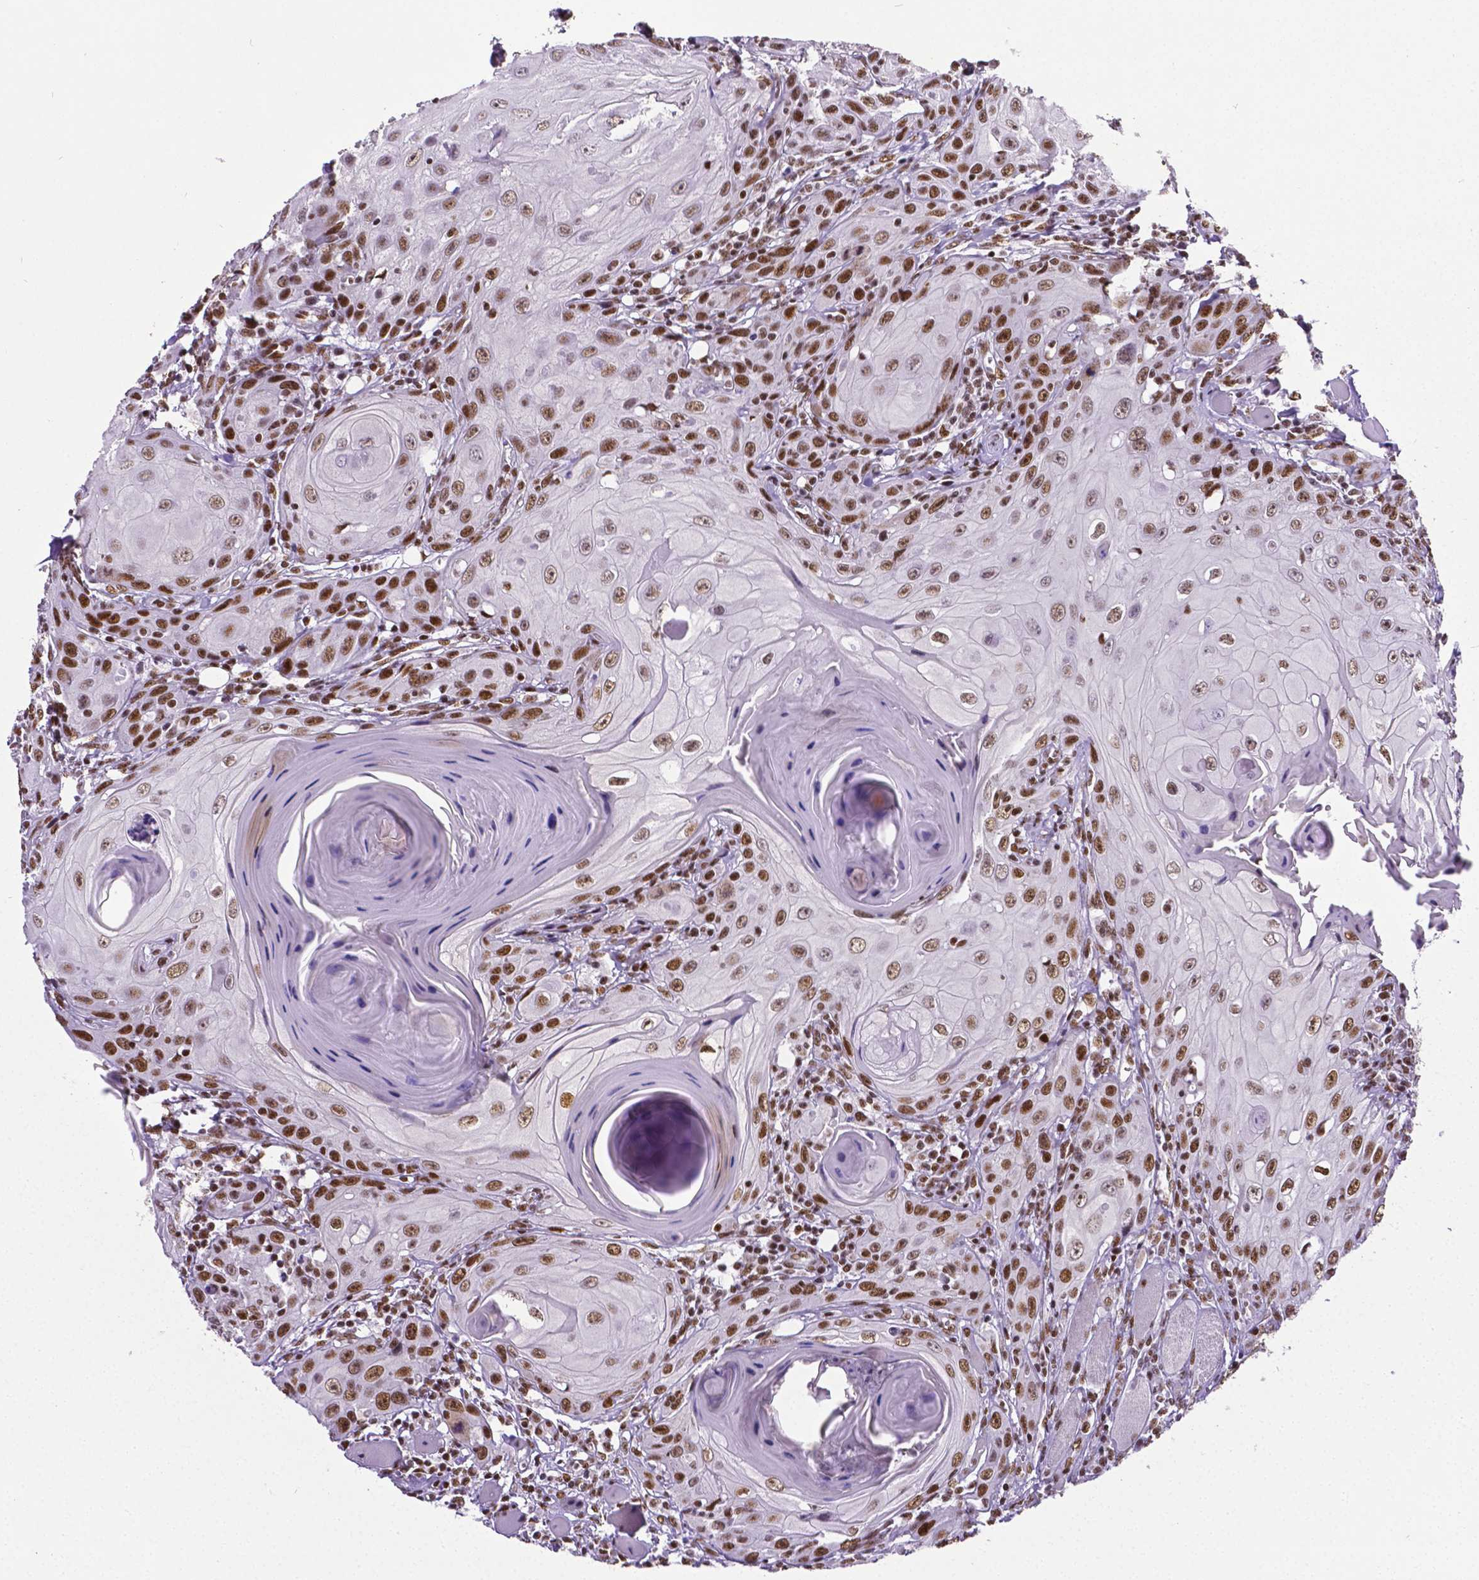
{"staining": {"intensity": "moderate", "quantity": ">75%", "location": "nuclear"}, "tissue": "head and neck cancer", "cell_type": "Tumor cells", "image_type": "cancer", "snomed": [{"axis": "morphology", "description": "Squamous cell carcinoma, NOS"}, {"axis": "topography", "description": "Head-Neck"}], "caption": "Immunohistochemical staining of human head and neck squamous cell carcinoma displays medium levels of moderate nuclear staining in about >75% of tumor cells.", "gene": "REST", "patient": {"sex": "female", "age": 80}}